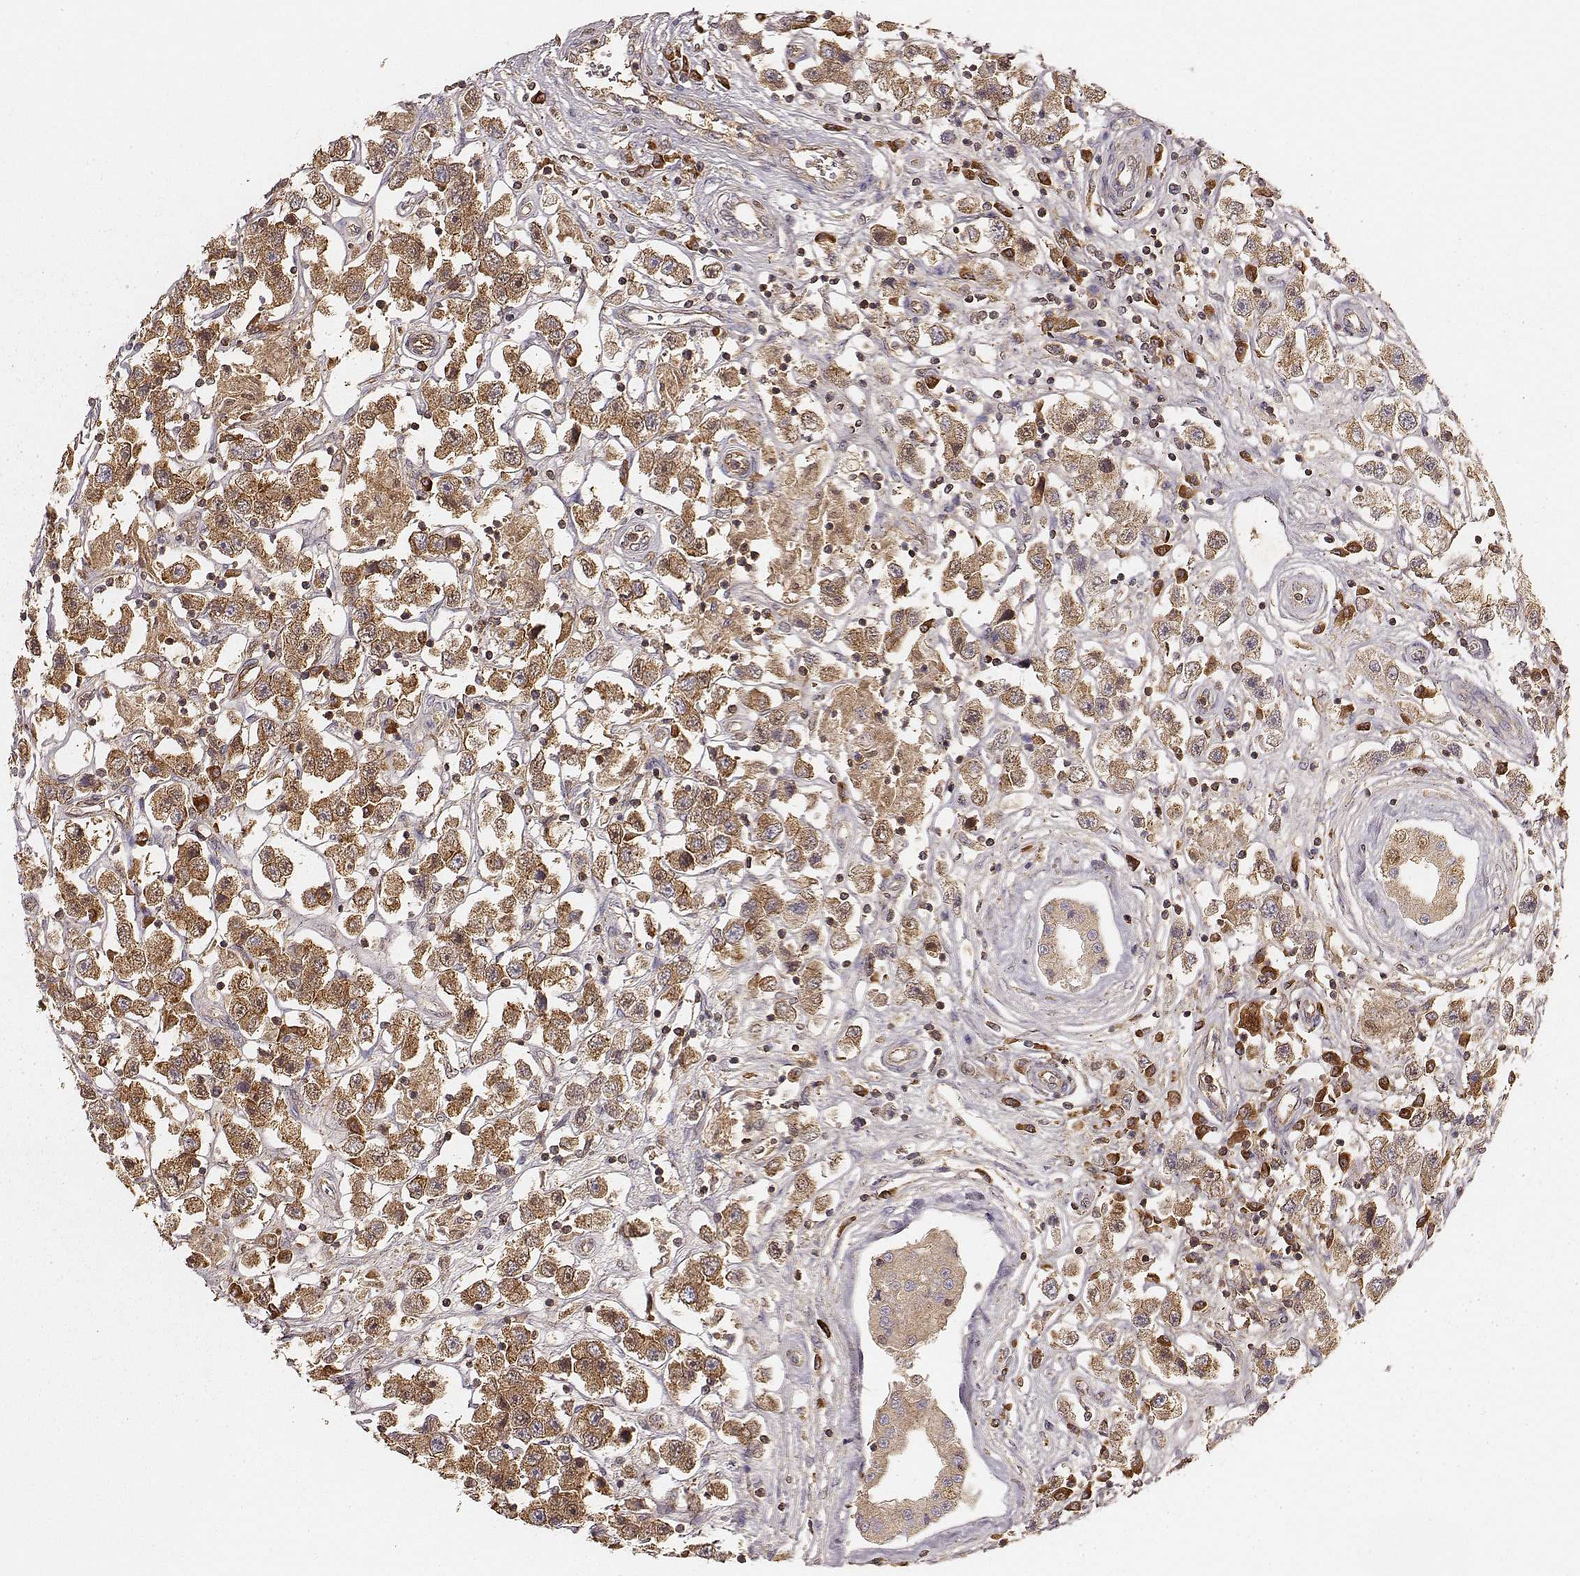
{"staining": {"intensity": "strong", "quantity": ">75%", "location": "cytoplasmic/membranous"}, "tissue": "testis cancer", "cell_type": "Tumor cells", "image_type": "cancer", "snomed": [{"axis": "morphology", "description": "Seminoma, NOS"}, {"axis": "topography", "description": "Testis"}], "caption": "Human testis cancer (seminoma) stained for a protein (brown) demonstrates strong cytoplasmic/membranous positive staining in approximately >75% of tumor cells.", "gene": "CARS1", "patient": {"sex": "male", "age": 45}}